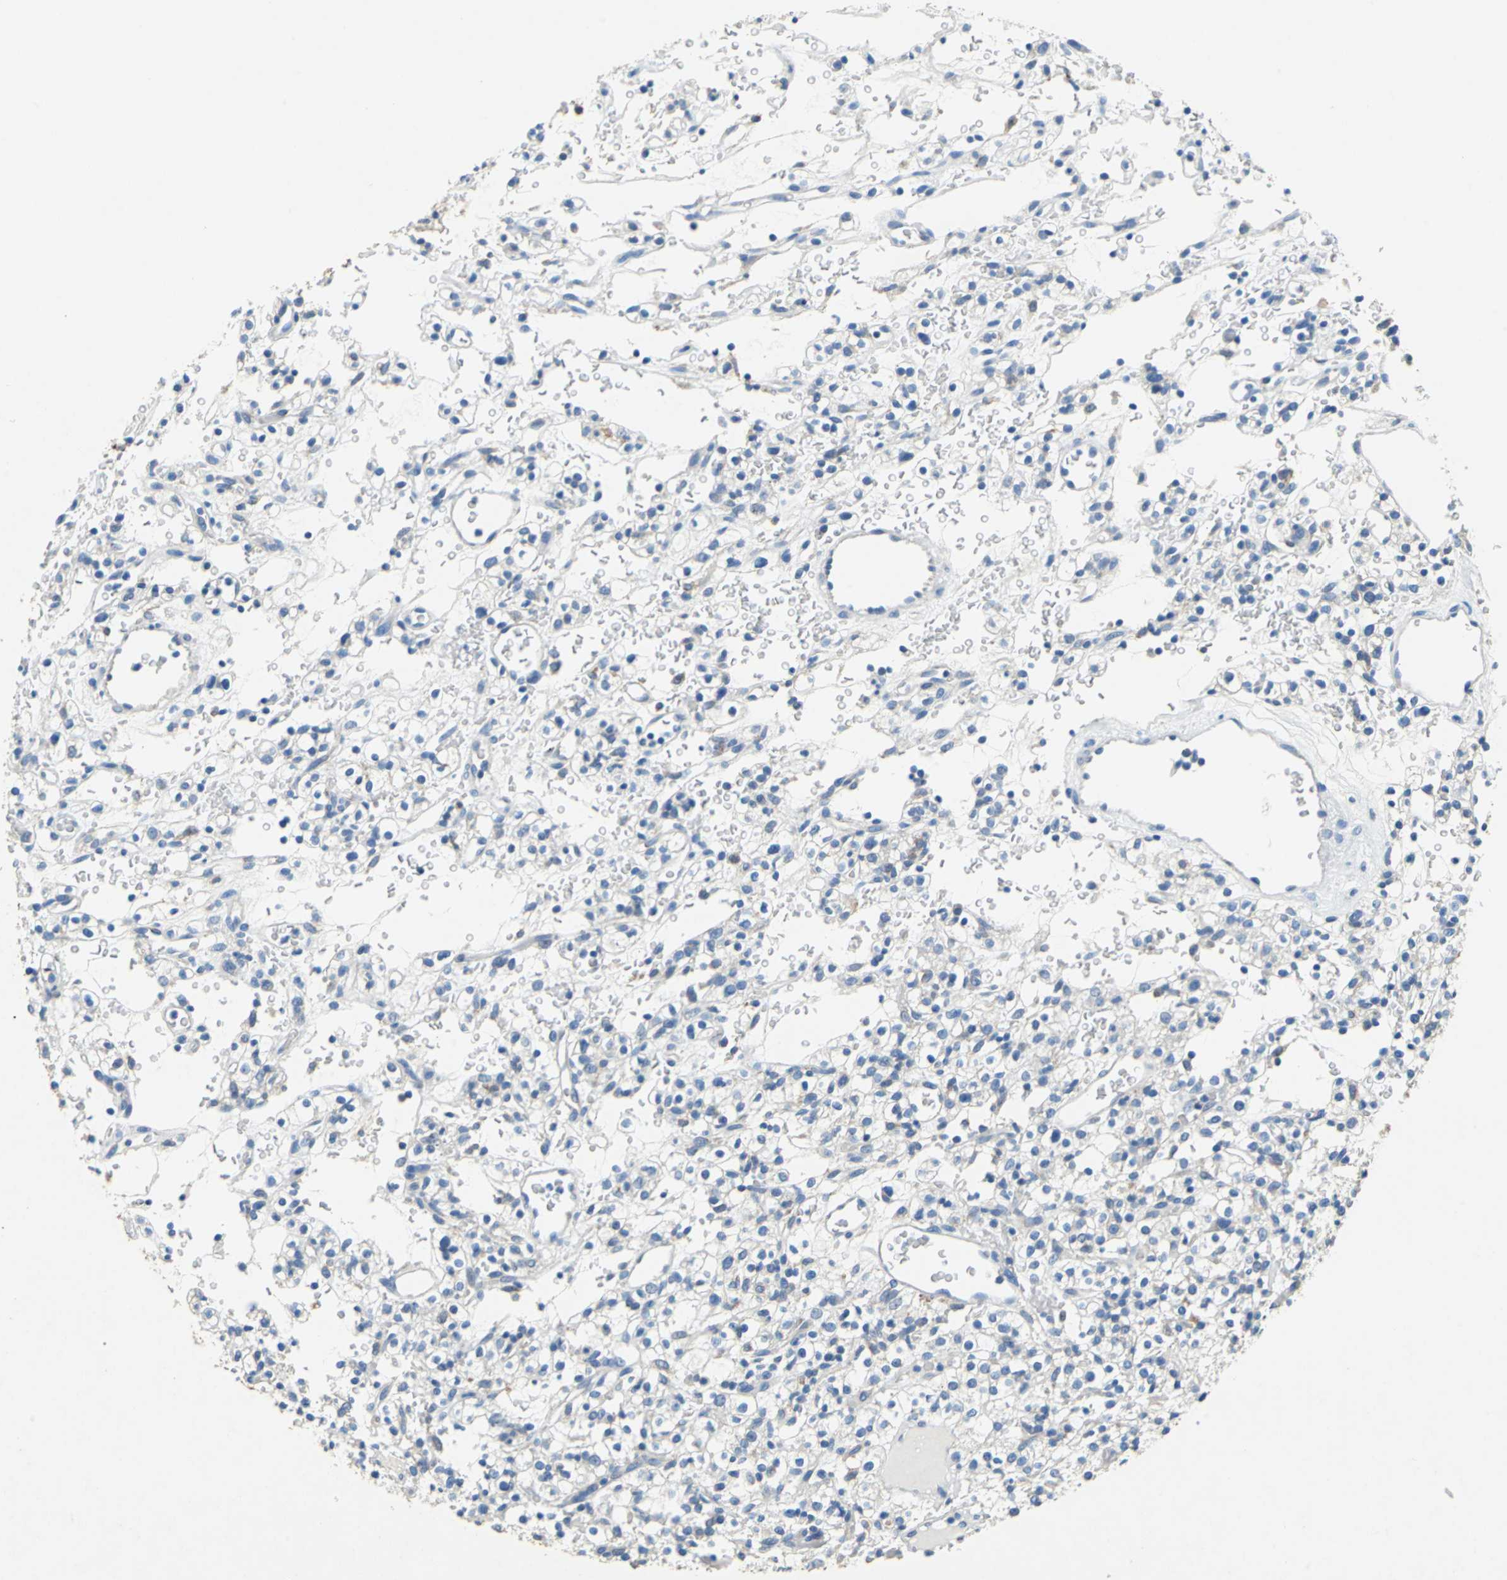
{"staining": {"intensity": "negative", "quantity": "none", "location": "none"}, "tissue": "renal cancer", "cell_type": "Tumor cells", "image_type": "cancer", "snomed": [{"axis": "morphology", "description": "Normal tissue, NOS"}, {"axis": "morphology", "description": "Adenocarcinoma, NOS"}, {"axis": "topography", "description": "Kidney"}], "caption": "A histopathology image of human renal adenocarcinoma is negative for staining in tumor cells.", "gene": "TEX264", "patient": {"sex": "female", "age": 72}}